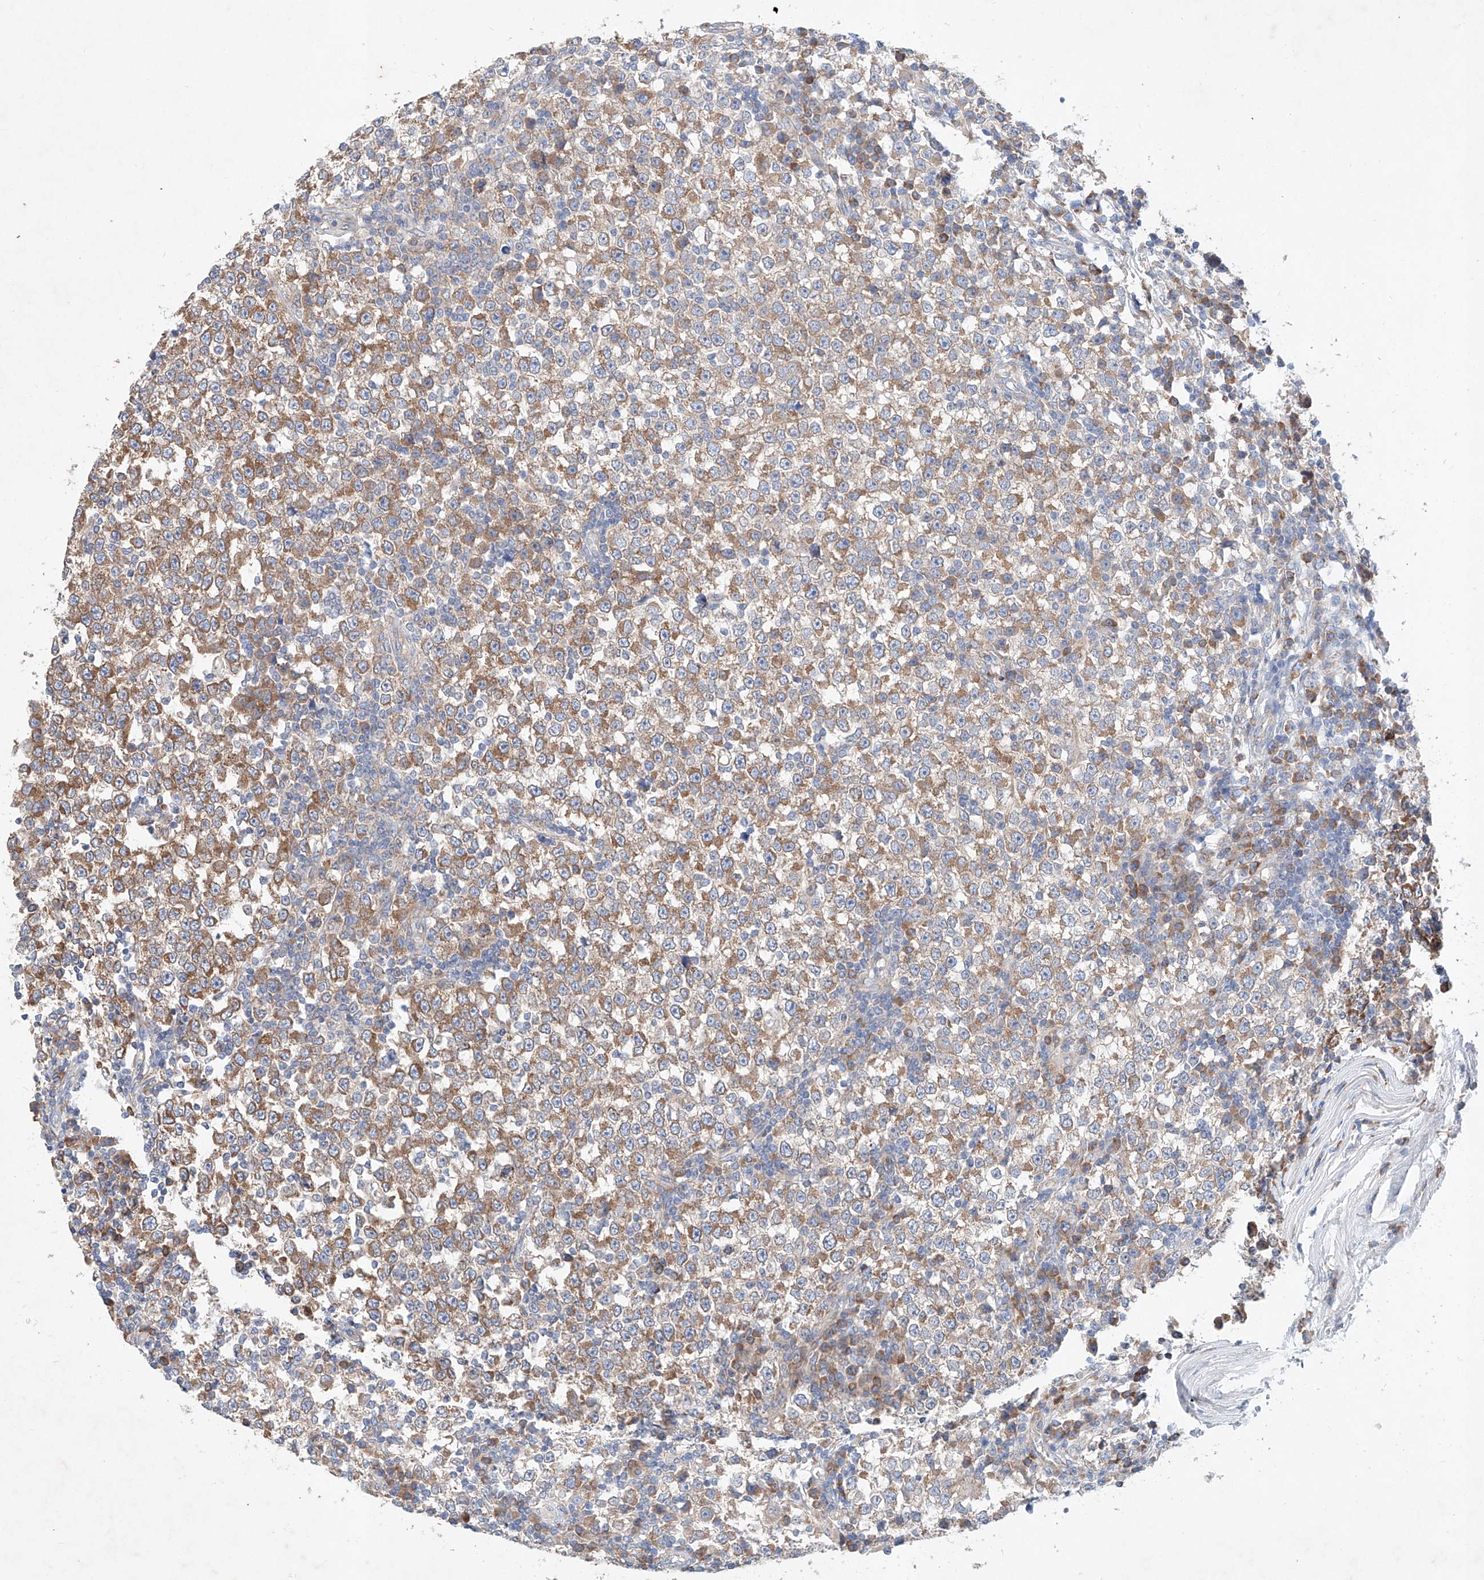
{"staining": {"intensity": "moderate", "quantity": ">75%", "location": "cytoplasmic/membranous"}, "tissue": "testis cancer", "cell_type": "Tumor cells", "image_type": "cancer", "snomed": [{"axis": "morphology", "description": "Seminoma, NOS"}, {"axis": "topography", "description": "Testis"}], "caption": "An immunohistochemistry photomicrograph of tumor tissue is shown. Protein staining in brown labels moderate cytoplasmic/membranous positivity in seminoma (testis) within tumor cells.", "gene": "FASTK", "patient": {"sex": "male", "age": 65}}